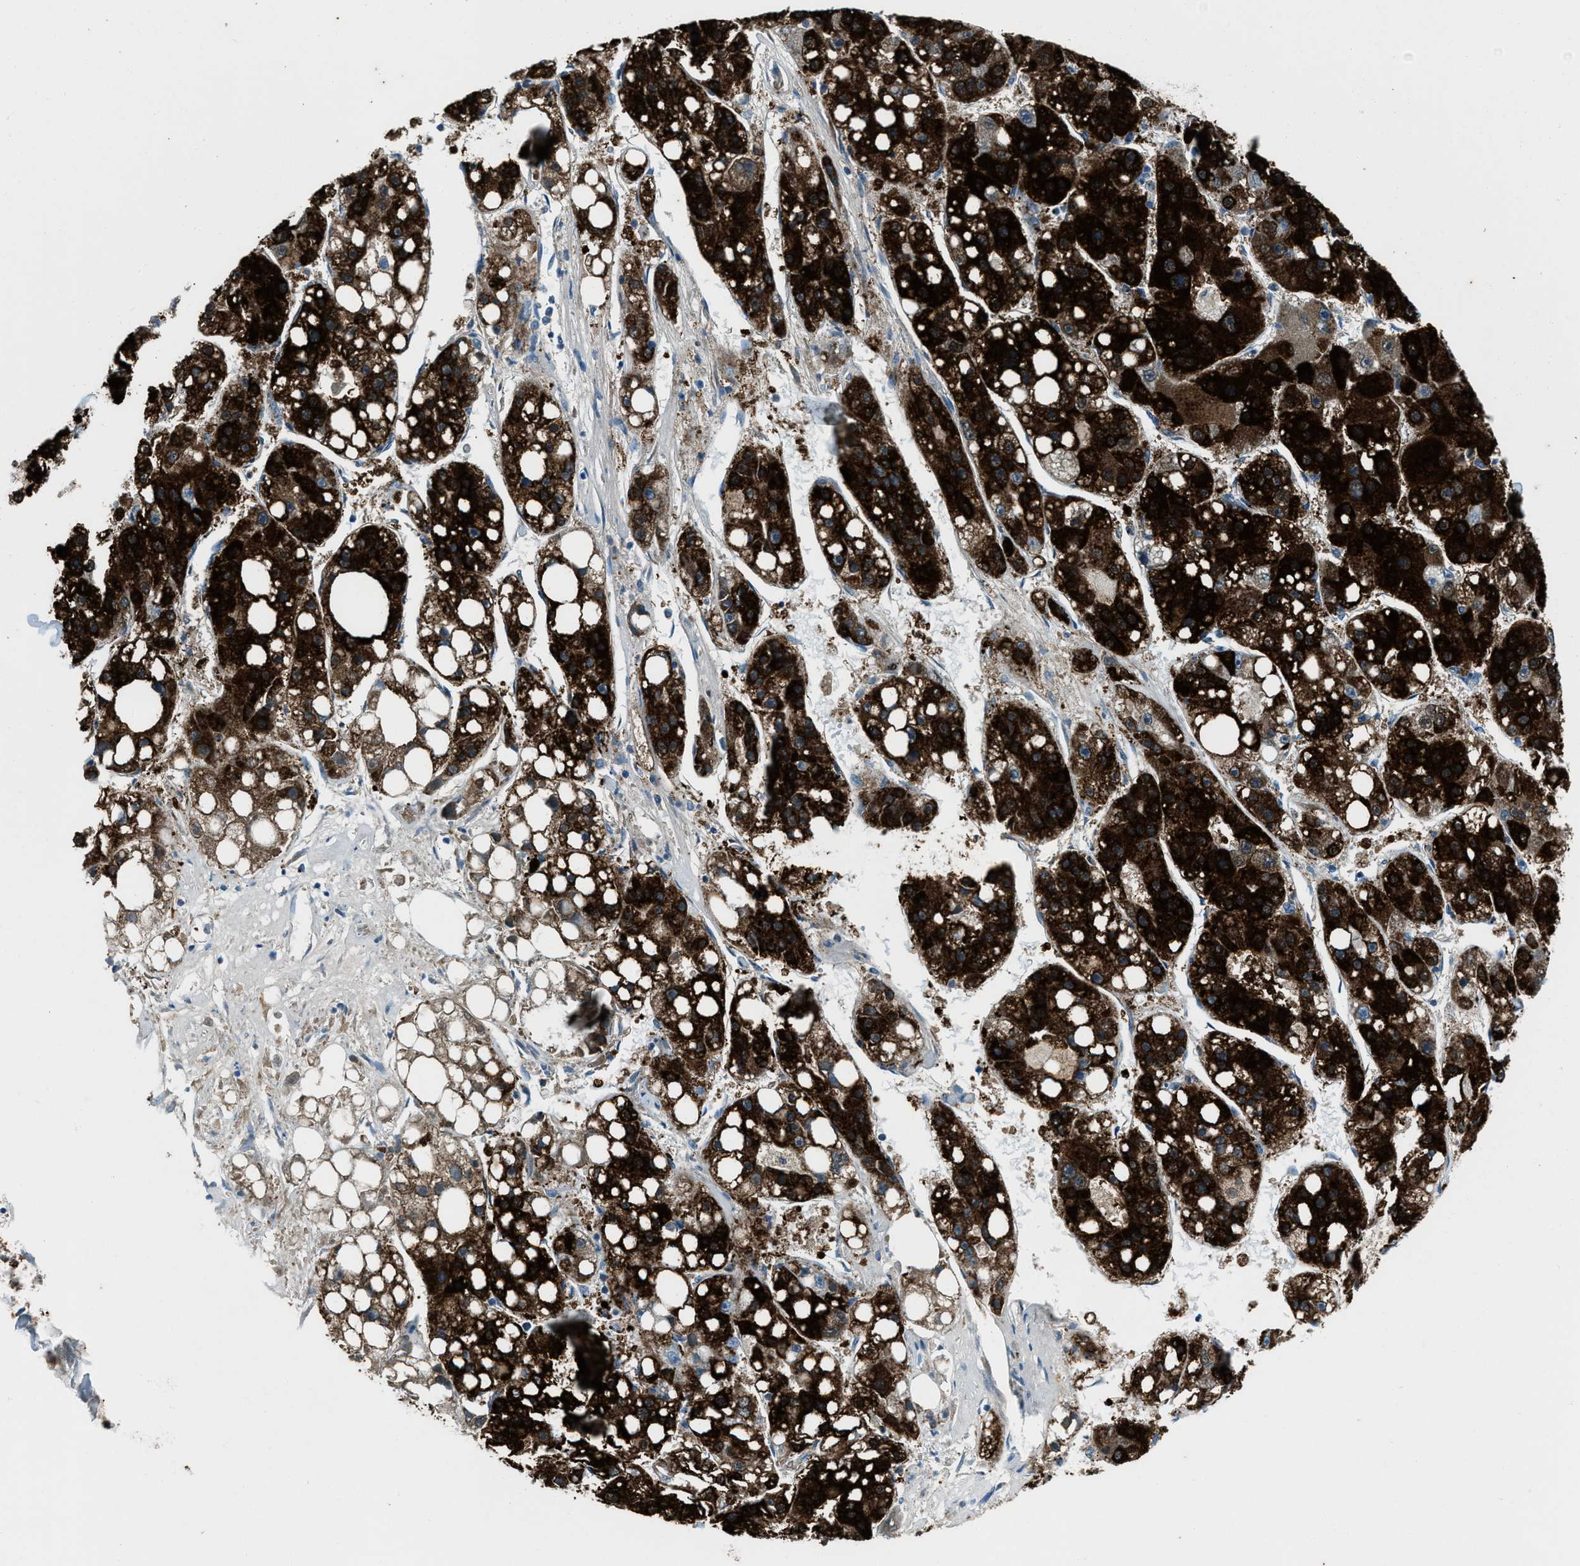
{"staining": {"intensity": "strong", "quantity": ">75%", "location": "cytoplasmic/membranous"}, "tissue": "liver cancer", "cell_type": "Tumor cells", "image_type": "cancer", "snomed": [{"axis": "morphology", "description": "Carcinoma, Hepatocellular, NOS"}, {"axis": "topography", "description": "Liver"}], "caption": "This is a micrograph of immunohistochemistry staining of liver hepatocellular carcinoma, which shows strong positivity in the cytoplasmic/membranous of tumor cells.", "gene": "SVIL", "patient": {"sex": "female", "age": 61}}